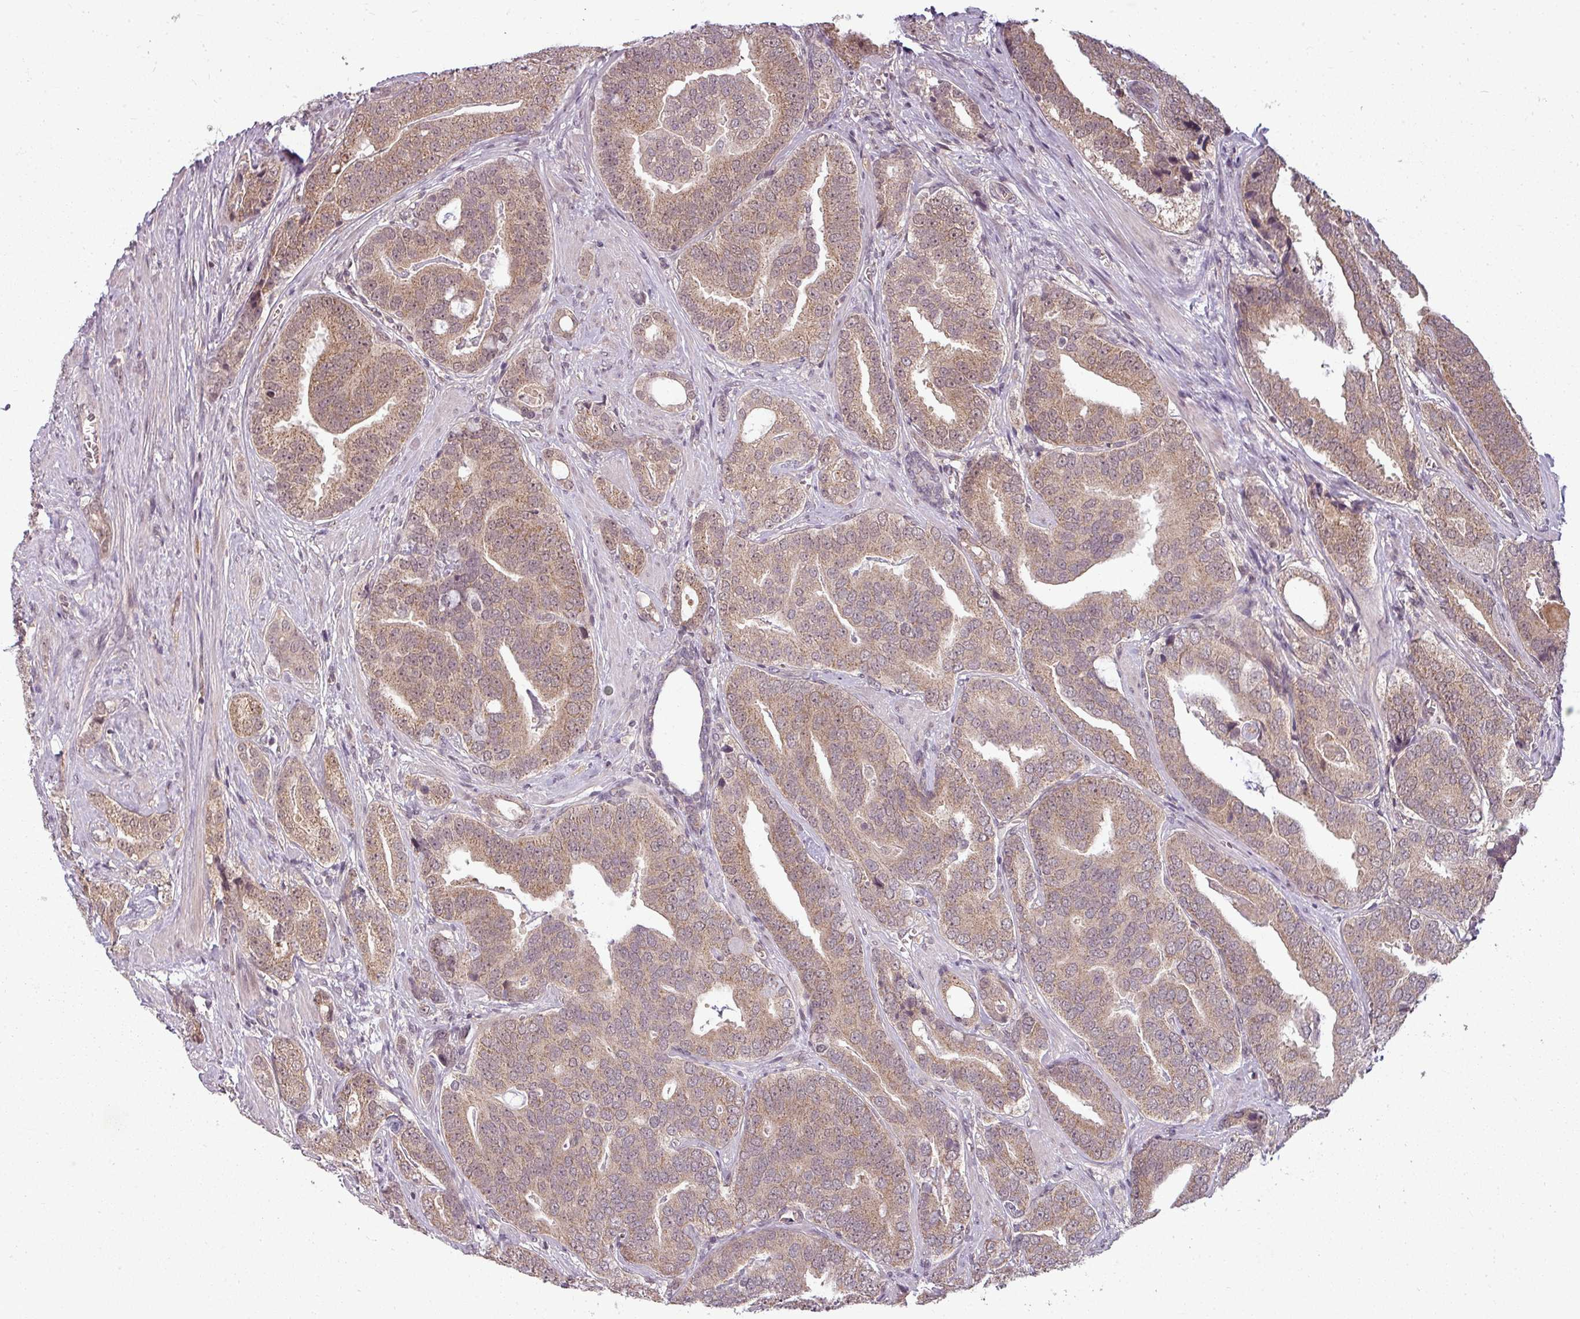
{"staining": {"intensity": "moderate", "quantity": ">75%", "location": "cytoplasmic/membranous"}, "tissue": "prostate cancer", "cell_type": "Tumor cells", "image_type": "cancer", "snomed": [{"axis": "morphology", "description": "Adenocarcinoma, High grade"}, {"axis": "topography", "description": "Prostate"}], "caption": "Prostate cancer (high-grade adenocarcinoma) tissue exhibits moderate cytoplasmic/membranous staining in about >75% of tumor cells, visualized by immunohistochemistry.", "gene": "CLIC1", "patient": {"sex": "male", "age": 55}}